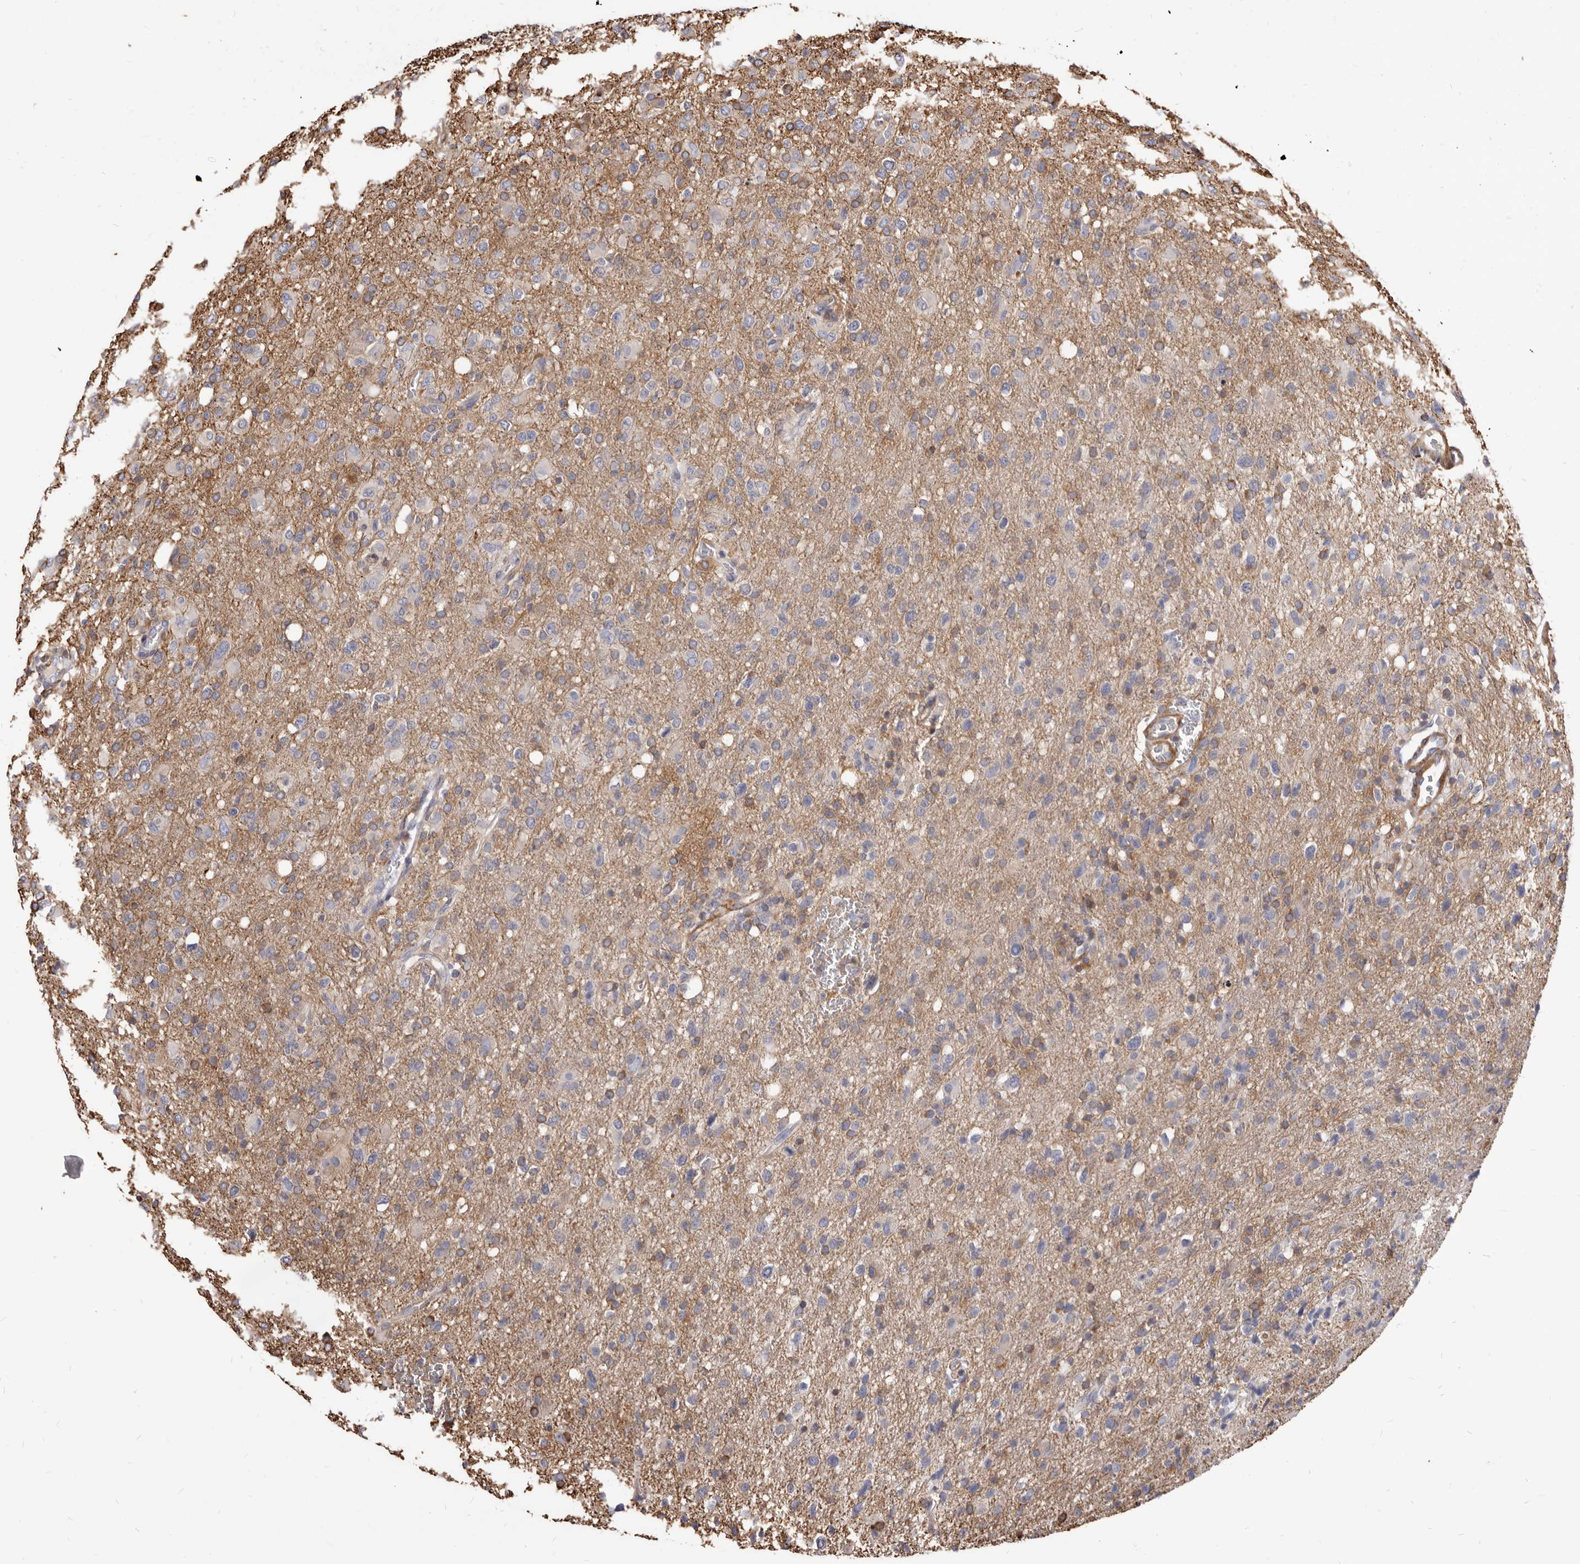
{"staining": {"intensity": "negative", "quantity": "none", "location": "none"}, "tissue": "glioma", "cell_type": "Tumor cells", "image_type": "cancer", "snomed": [{"axis": "morphology", "description": "Glioma, malignant, High grade"}, {"axis": "topography", "description": "Brain"}], "caption": "Tumor cells show no significant protein expression in glioma.", "gene": "NIBAN1", "patient": {"sex": "female", "age": 57}}